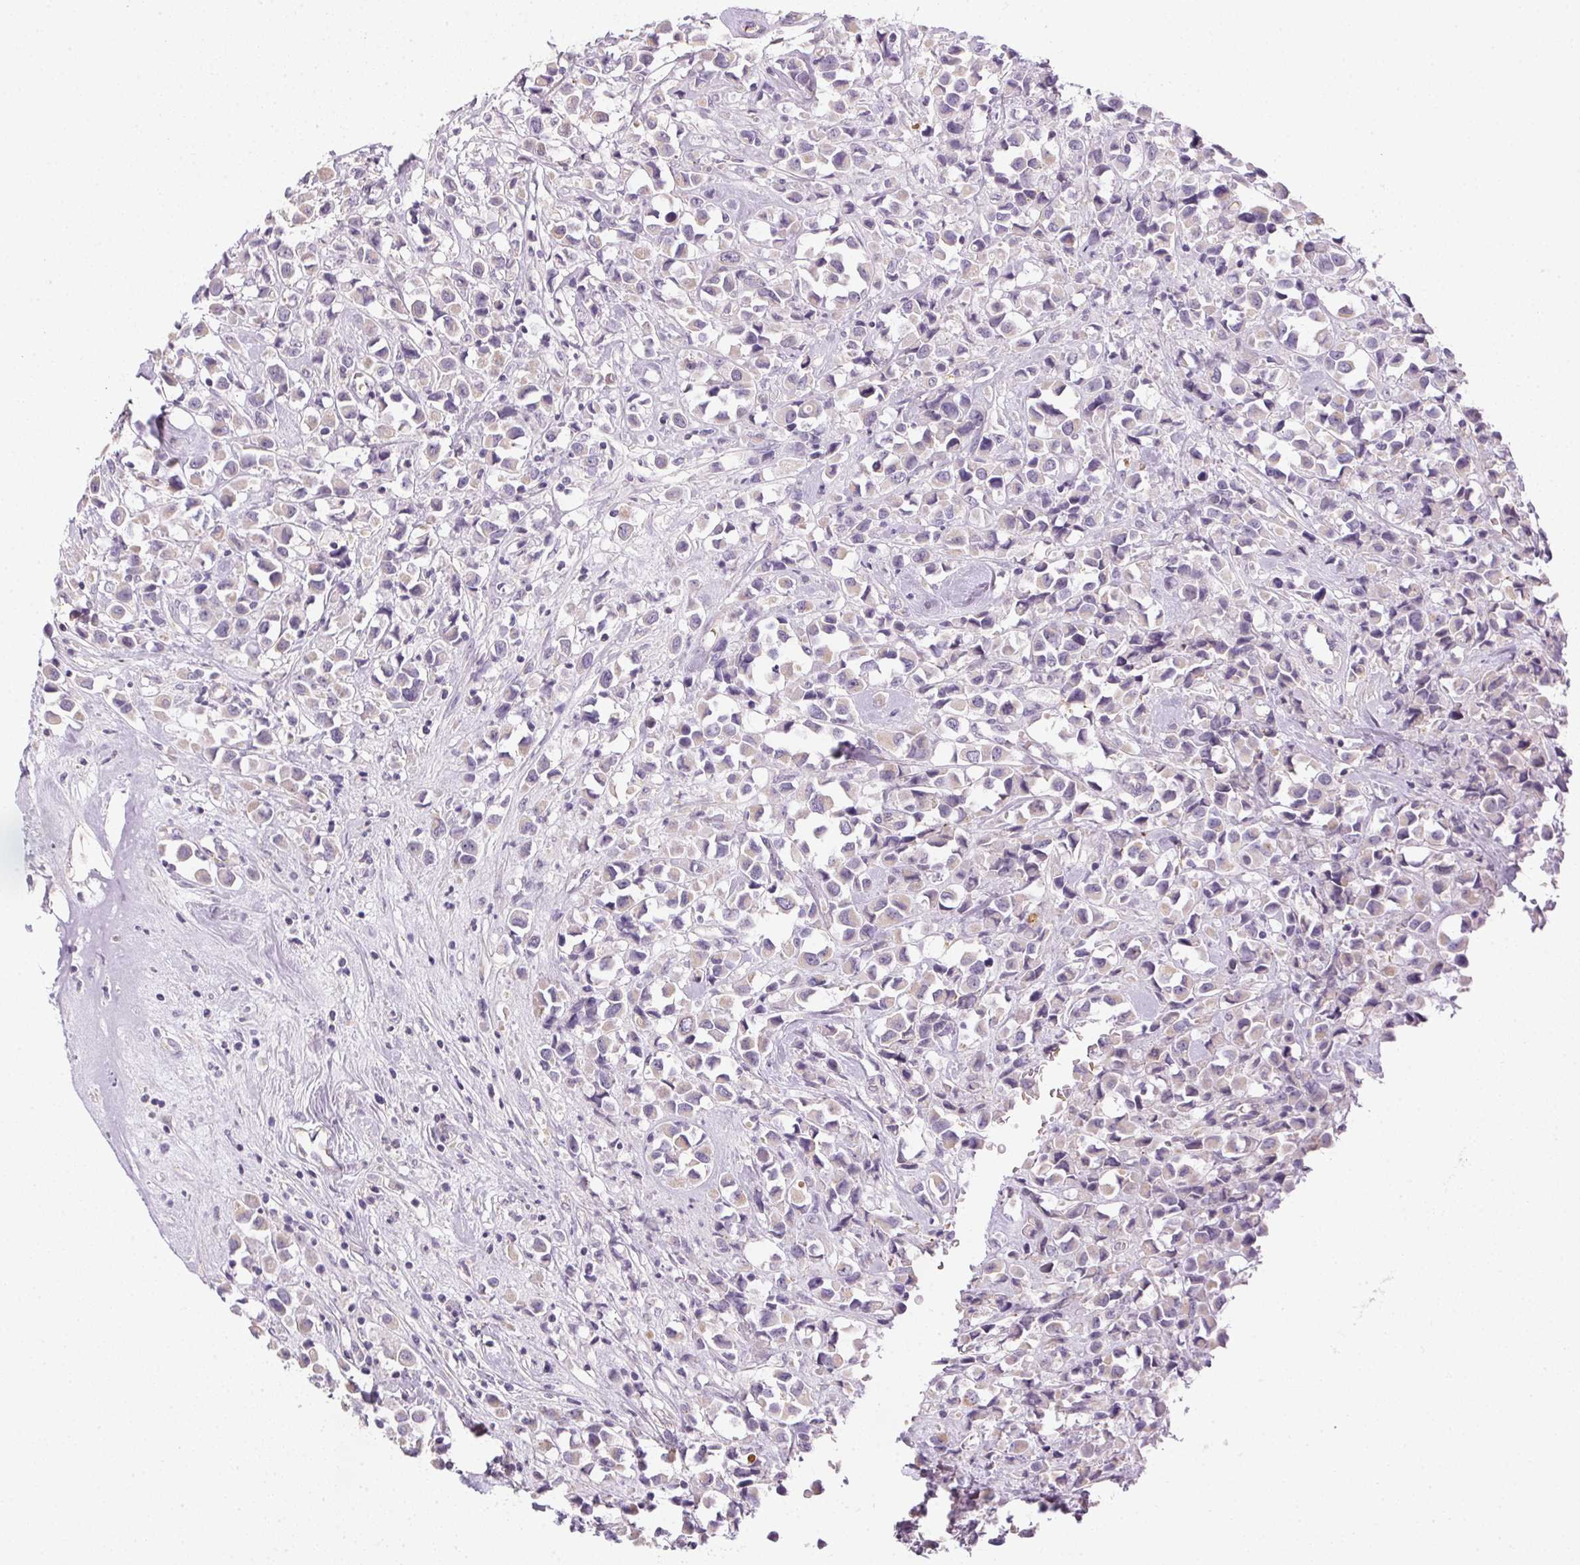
{"staining": {"intensity": "negative", "quantity": "none", "location": "none"}, "tissue": "breast cancer", "cell_type": "Tumor cells", "image_type": "cancer", "snomed": [{"axis": "morphology", "description": "Duct carcinoma"}, {"axis": "topography", "description": "Breast"}], "caption": "There is no significant positivity in tumor cells of breast cancer (invasive ductal carcinoma).", "gene": "SMYD1", "patient": {"sex": "female", "age": 61}}